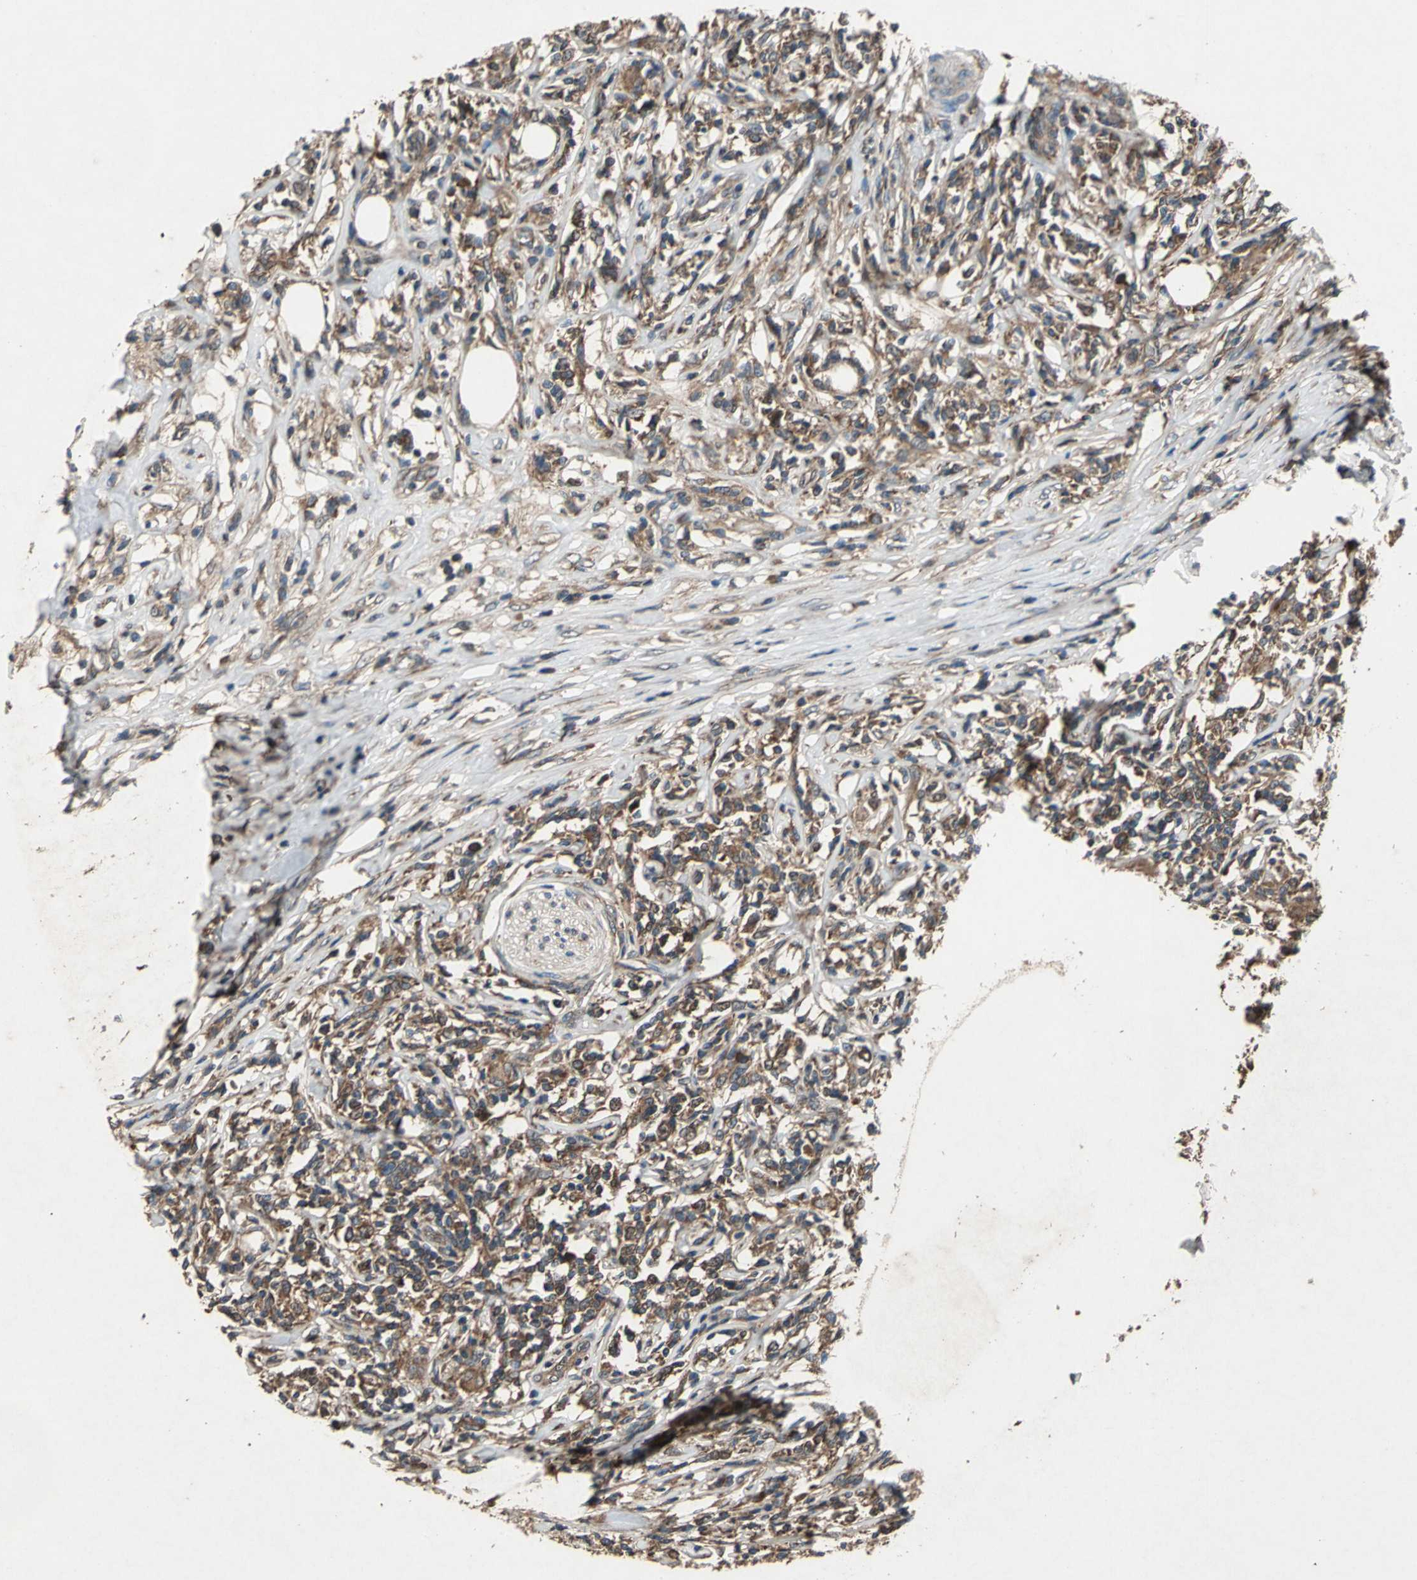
{"staining": {"intensity": "strong", "quantity": ">75%", "location": "cytoplasmic/membranous"}, "tissue": "lymphoma", "cell_type": "Tumor cells", "image_type": "cancer", "snomed": [{"axis": "morphology", "description": "Malignant lymphoma, non-Hodgkin's type, High grade"}, {"axis": "topography", "description": "Lymph node"}], "caption": "Lymphoma was stained to show a protein in brown. There is high levels of strong cytoplasmic/membranous expression in approximately >75% of tumor cells.", "gene": "ZNF608", "patient": {"sex": "female", "age": 84}}